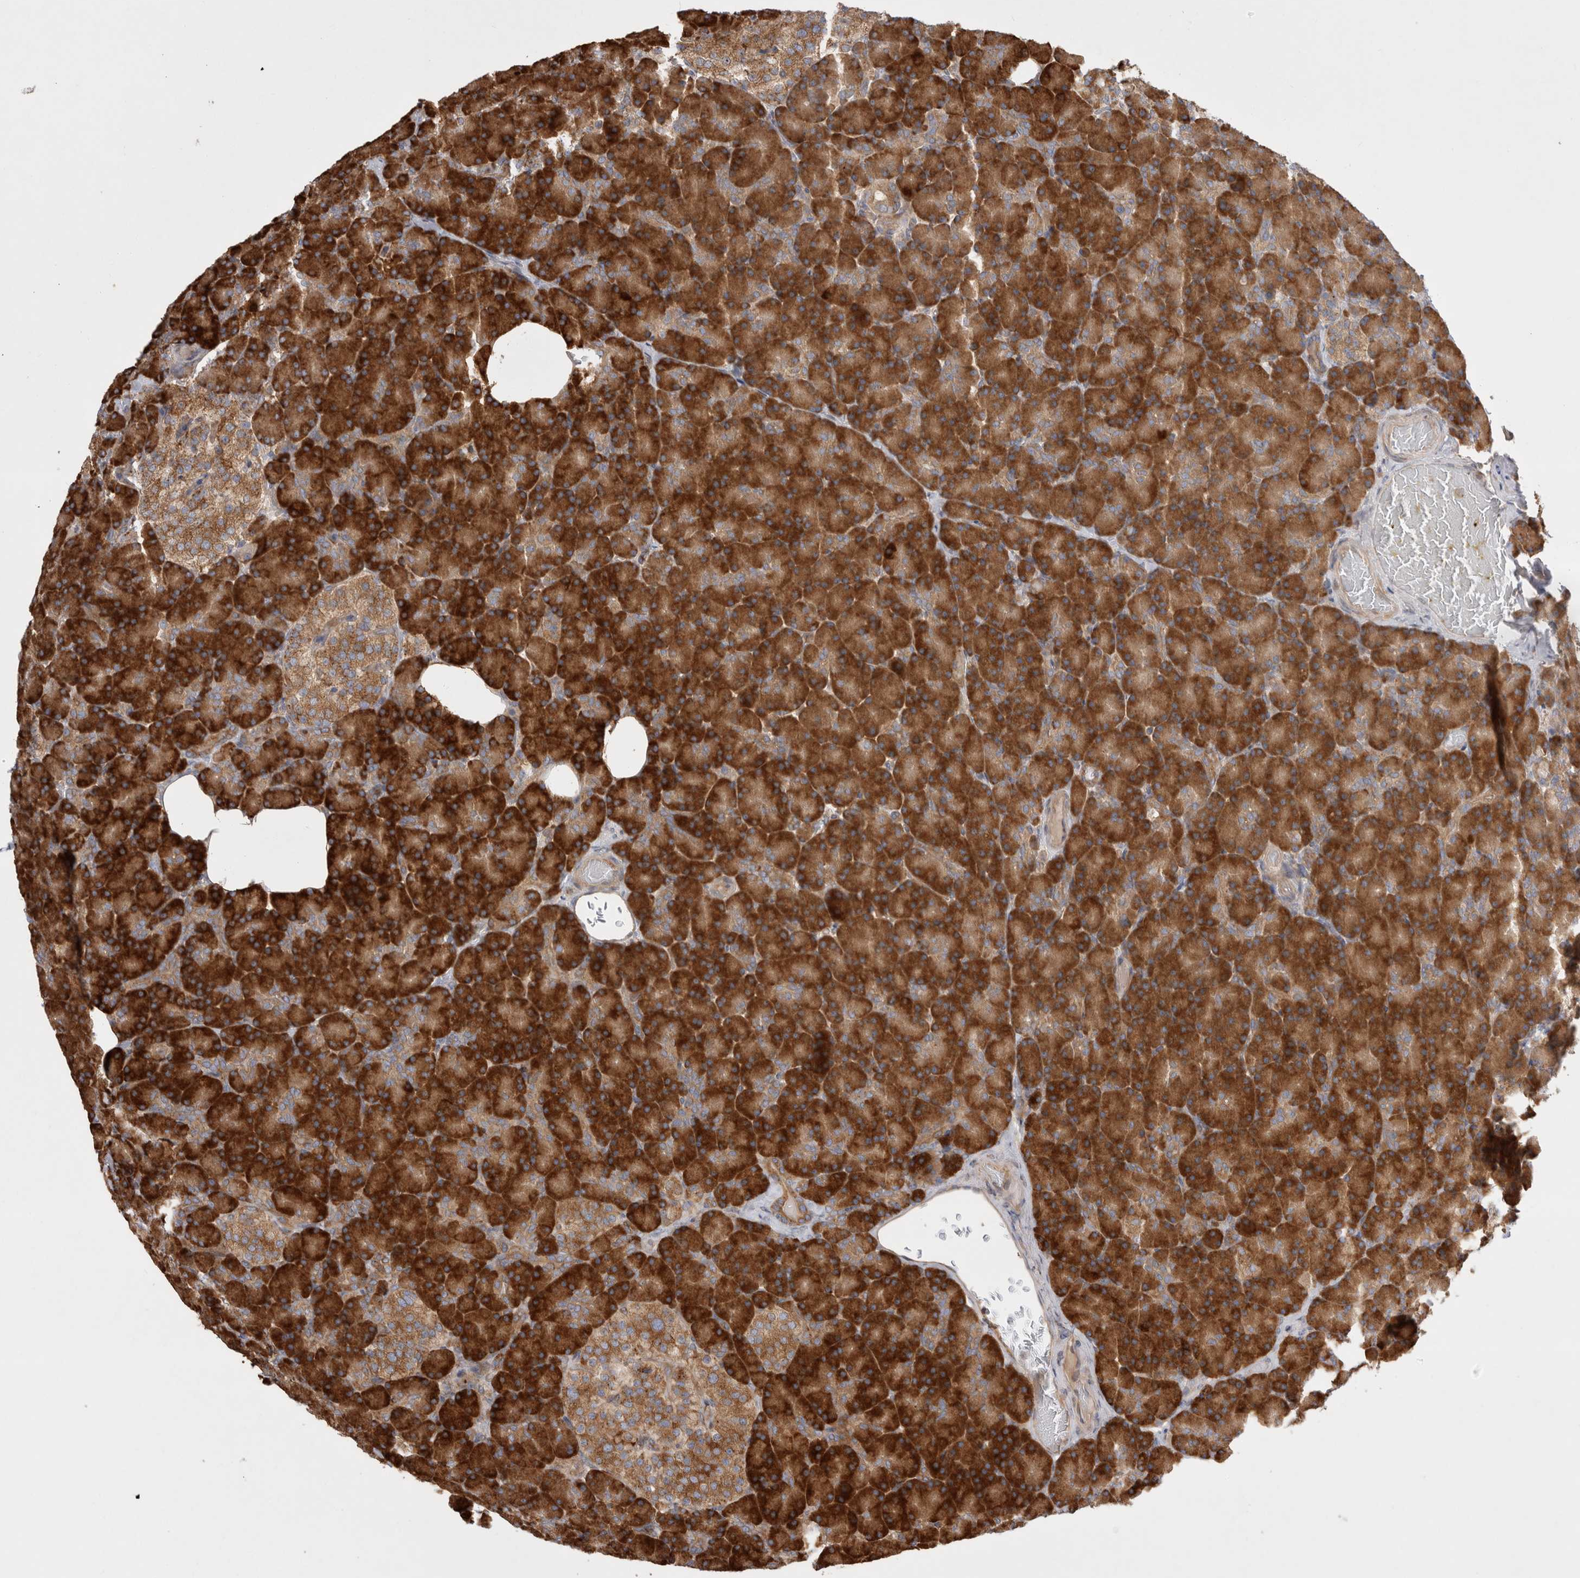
{"staining": {"intensity": "strong", "quantity": ">75%", "location": "cytoplasmic/membranous"}, "tissue": "pancreas", "cell_type": "Exocrine glandular cells", "image_type": "normal", "snomed": [{"axis": "morphology", "description": "Normal tissue, NOS"}, {"axis": "topography", "description": "Pancreas"}], "caption": "About >75% of exocrine glandular cells in unremarkable pancreas reveal strong cytoplasmic/membranous protein positivity as visualized by brown immunohistochemical staining.", "gene": "PDCD10", "patient": {"sex": "female", "age": 43}}